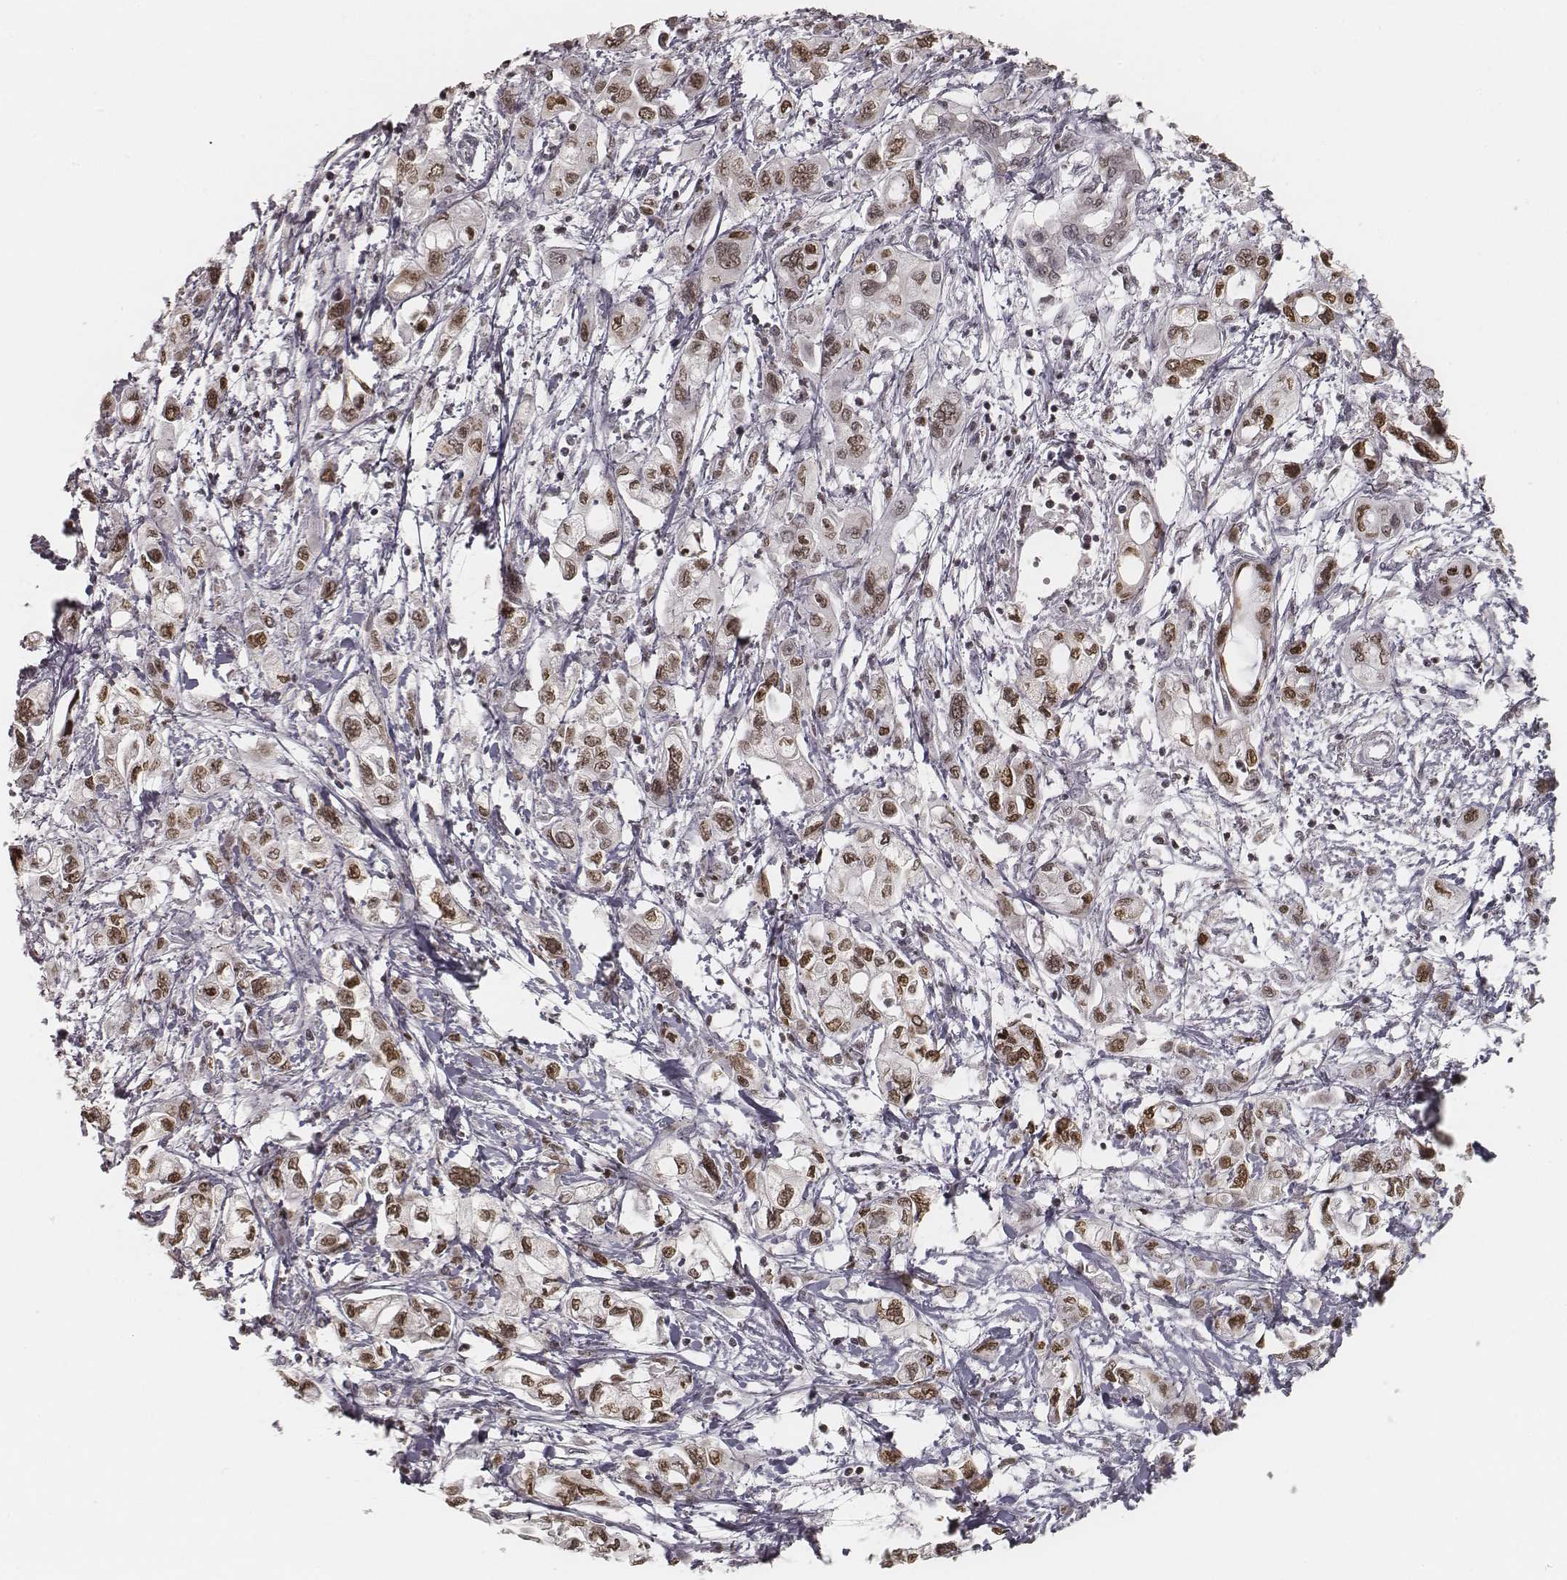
{"staining": {"intensity": "strong", "quantity": ">75%", "location": "nuclear"}, "tissue": "pancreatic cancer", "cell_type": "Tumor cells", "image_type": "cancer", "snomed": [{"axis": "morphology", "description": "Adenocarcinoma, NOS"}, {"axis": "topography", "description": "Pancreas"}], "caption": "IHC (DAB (3,3'-diaminobenzidine)) staining of pancreatic cancer reveals strong nuclear protein staining in approximately >75% of tumor cells.", "gene": "HMGA2", "patient": {"sex": "male", "age": 54}}